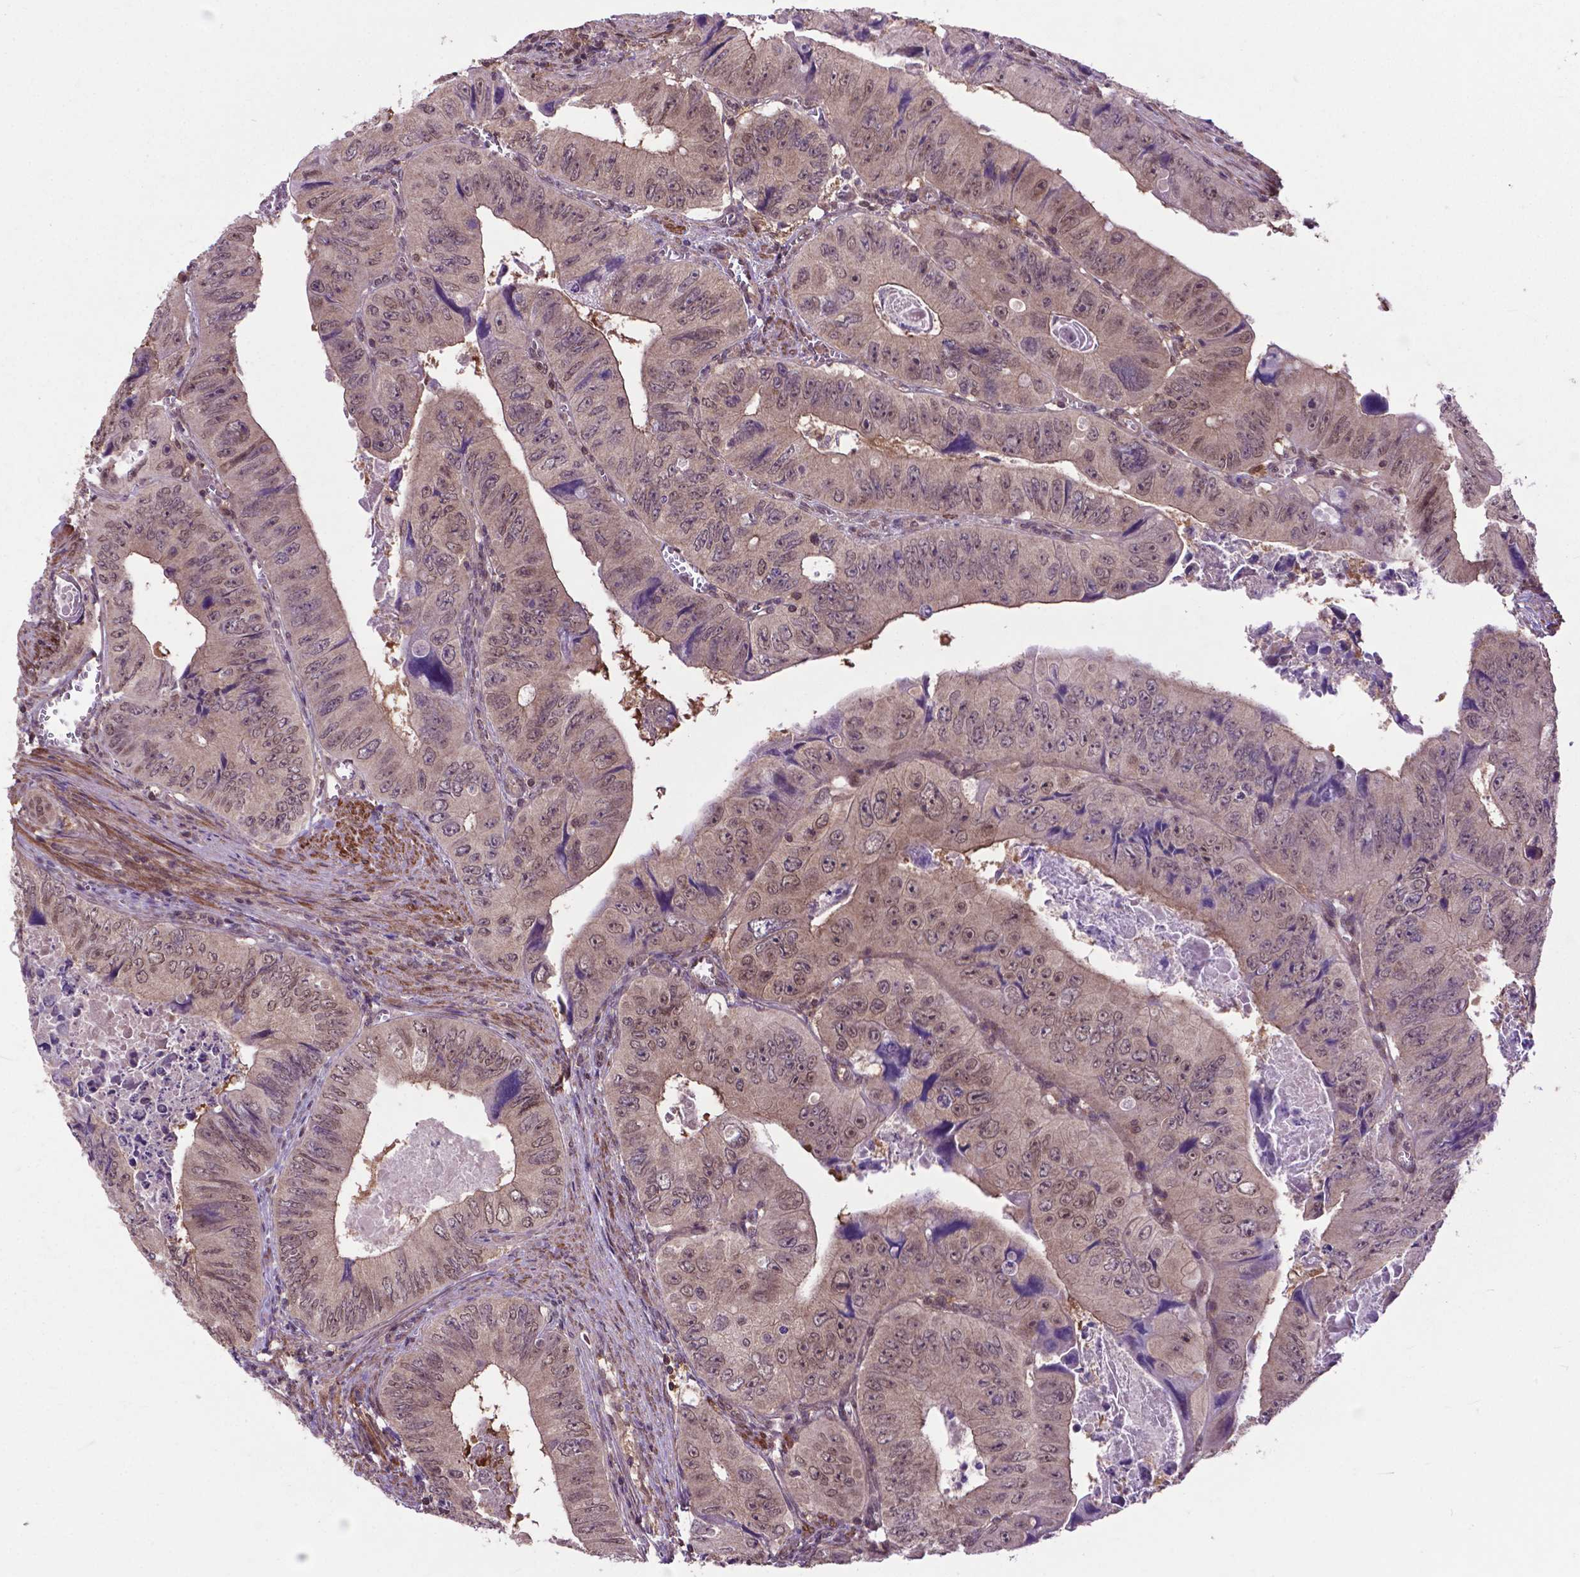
{"staining": {"intensity": "weak", "quantity": "25%-75%", "location": "nuclear"}, "tissue": "colorectal cancer", "cell_type": "Tumor cells", "image_type": "cancer", "snomed": [{"axis": "morphology", "description": "Adenocarcinoma, NOS"}, {"axis": "topography", "description": "Colon"}], "caption": "This micrograph shows immunohistochemistry staining of human colorectal cancer (adenocarcinoma), with low weak nuclear staining in approximately 25%-75% of tumor cells.", "gene": "OTUB1", "patient": {"sex": "female", "age": 84}}